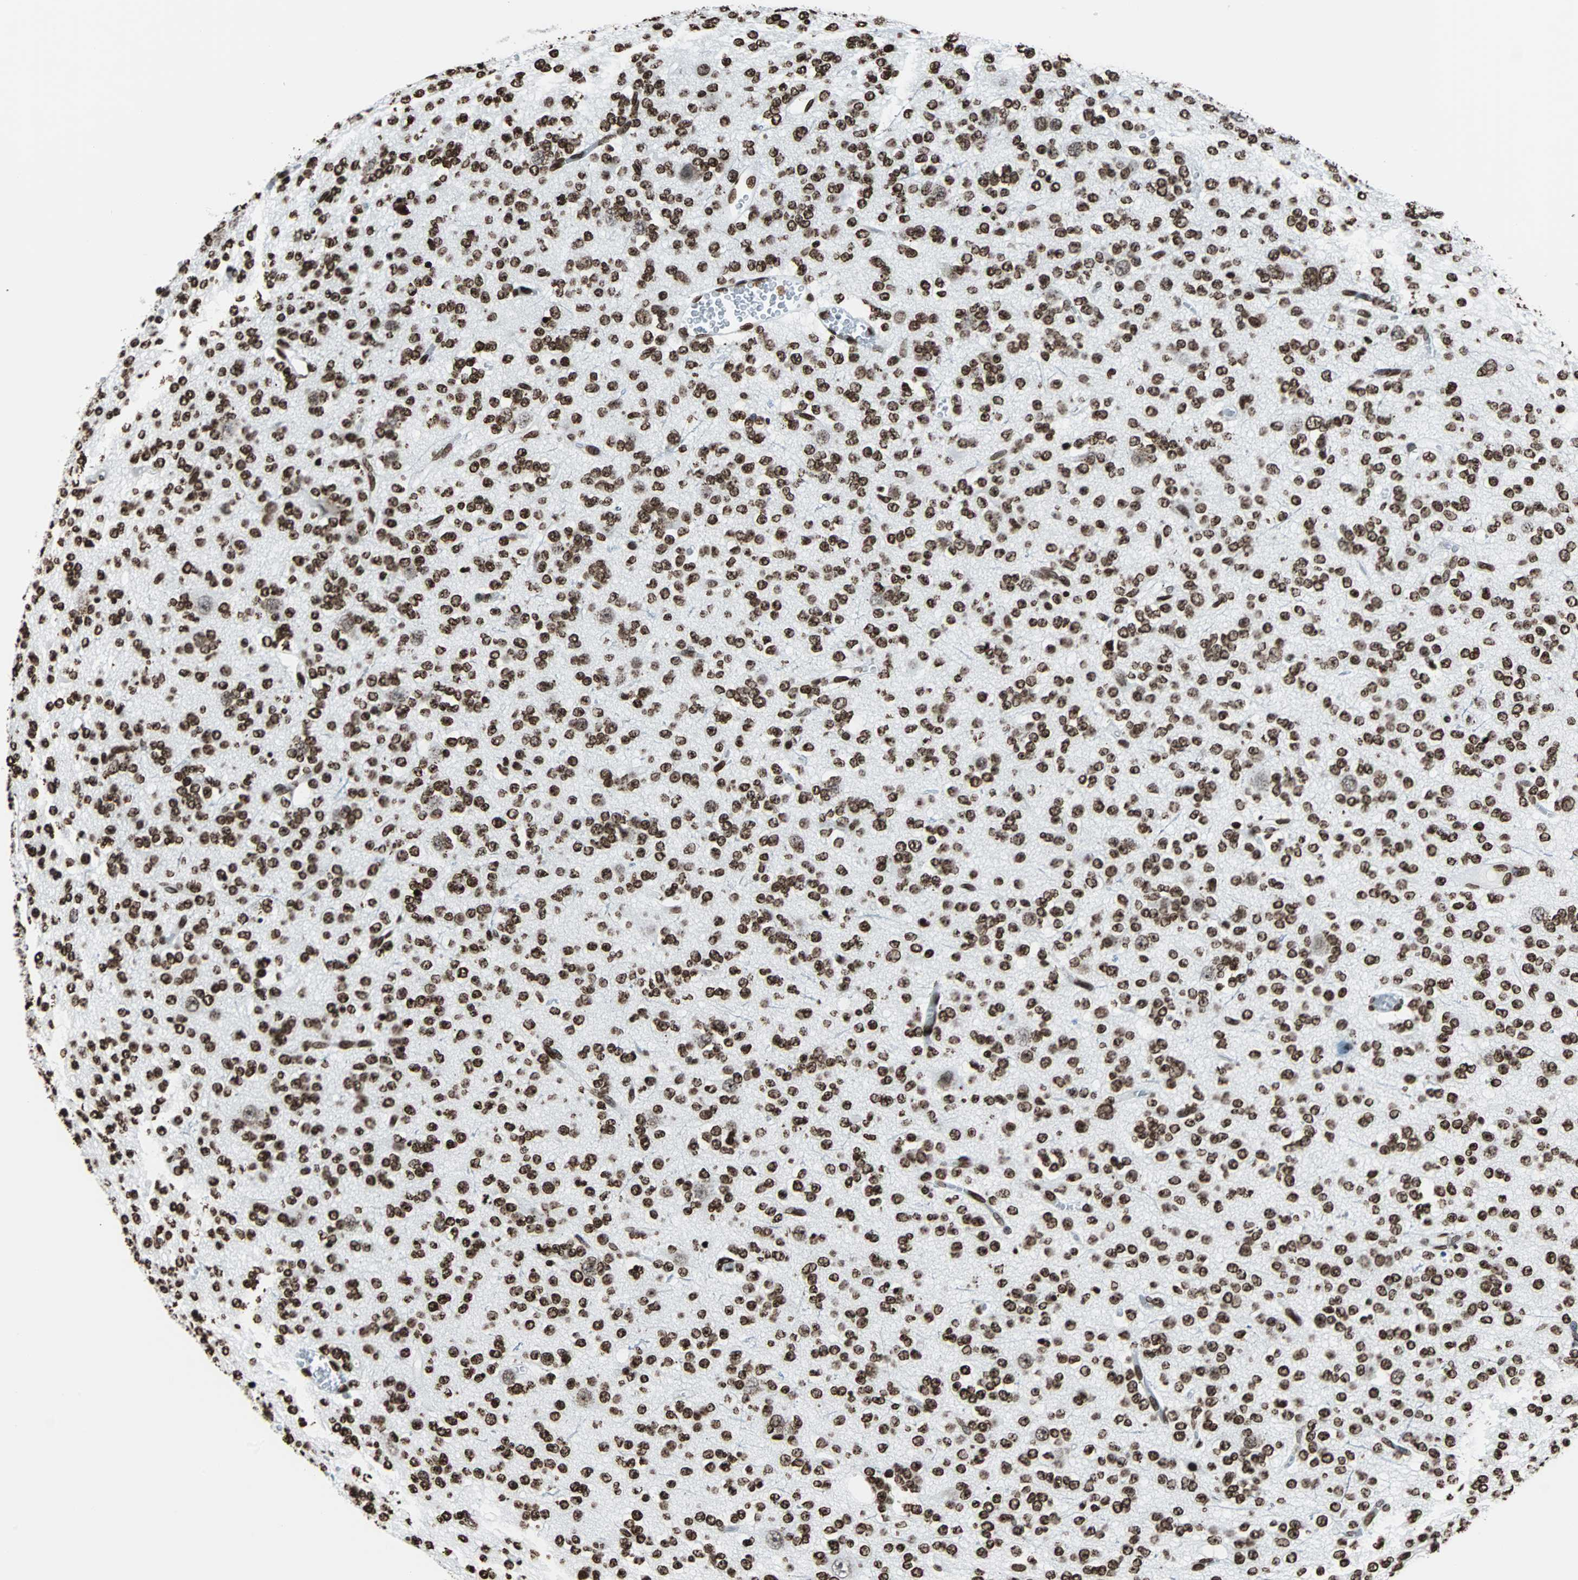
{"staining": {"intensity": "strong", "quantity": ">75%", "location": "nuclear"}, "tissue": "glioma", "cell_type": "Tumor cells", "image_type": "cancer", "snomed": [{"axis": "morphology", "description": "Glioma, malignant, Low grade"}, {"axis": "topography", "description": "Brain"}], "caption": "Strong nuclear positivity is appreciated in approximately >75% of tumor cells in malignant low-grade glioma. Nuclei are stained in blue.", "gene": "H2BC18", "patient": {"sex": "male", "age": 38}}